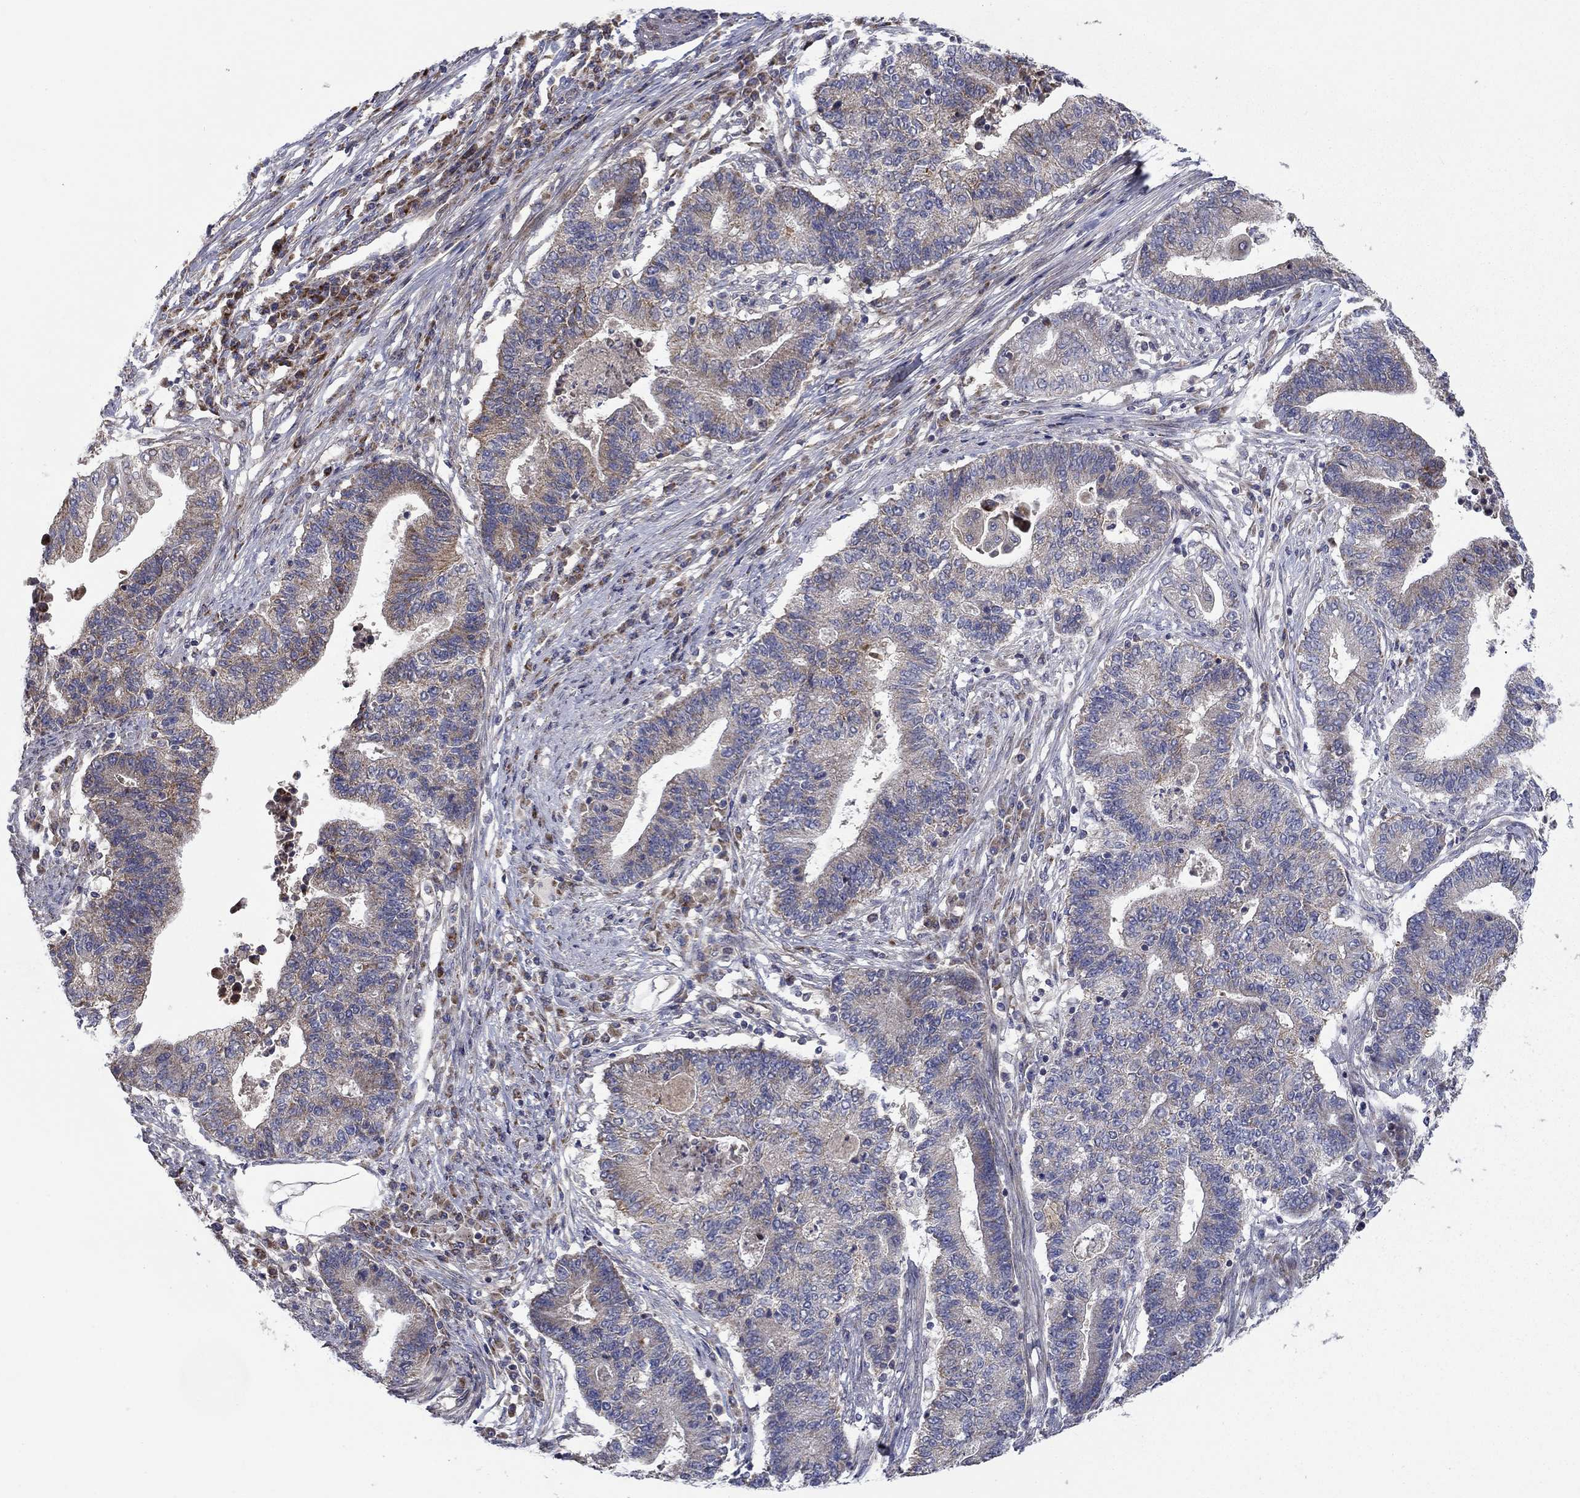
{"staining": {"intensity": "weak", "quantity": "<25%", "location": "cytoplasmic/membranous"}, "tissue": "endometrial cancer", "cell_type": "Tumor cells", "image_type": "cancer", "snomed": [{"axis": "morphology", "description": "Adenocarcinoma, NOS"}, {"axis": "topography", "description": "Uterus"}, {"axis": "topography", "description": "Endometrium"}], "caption": "Tumor cells are negative for brown protein staining in endometrial adenocarcinoma. Nuclei are stained in blue.", "gene": "MMAA", "patient": {"sex": "female", "age": 54}}